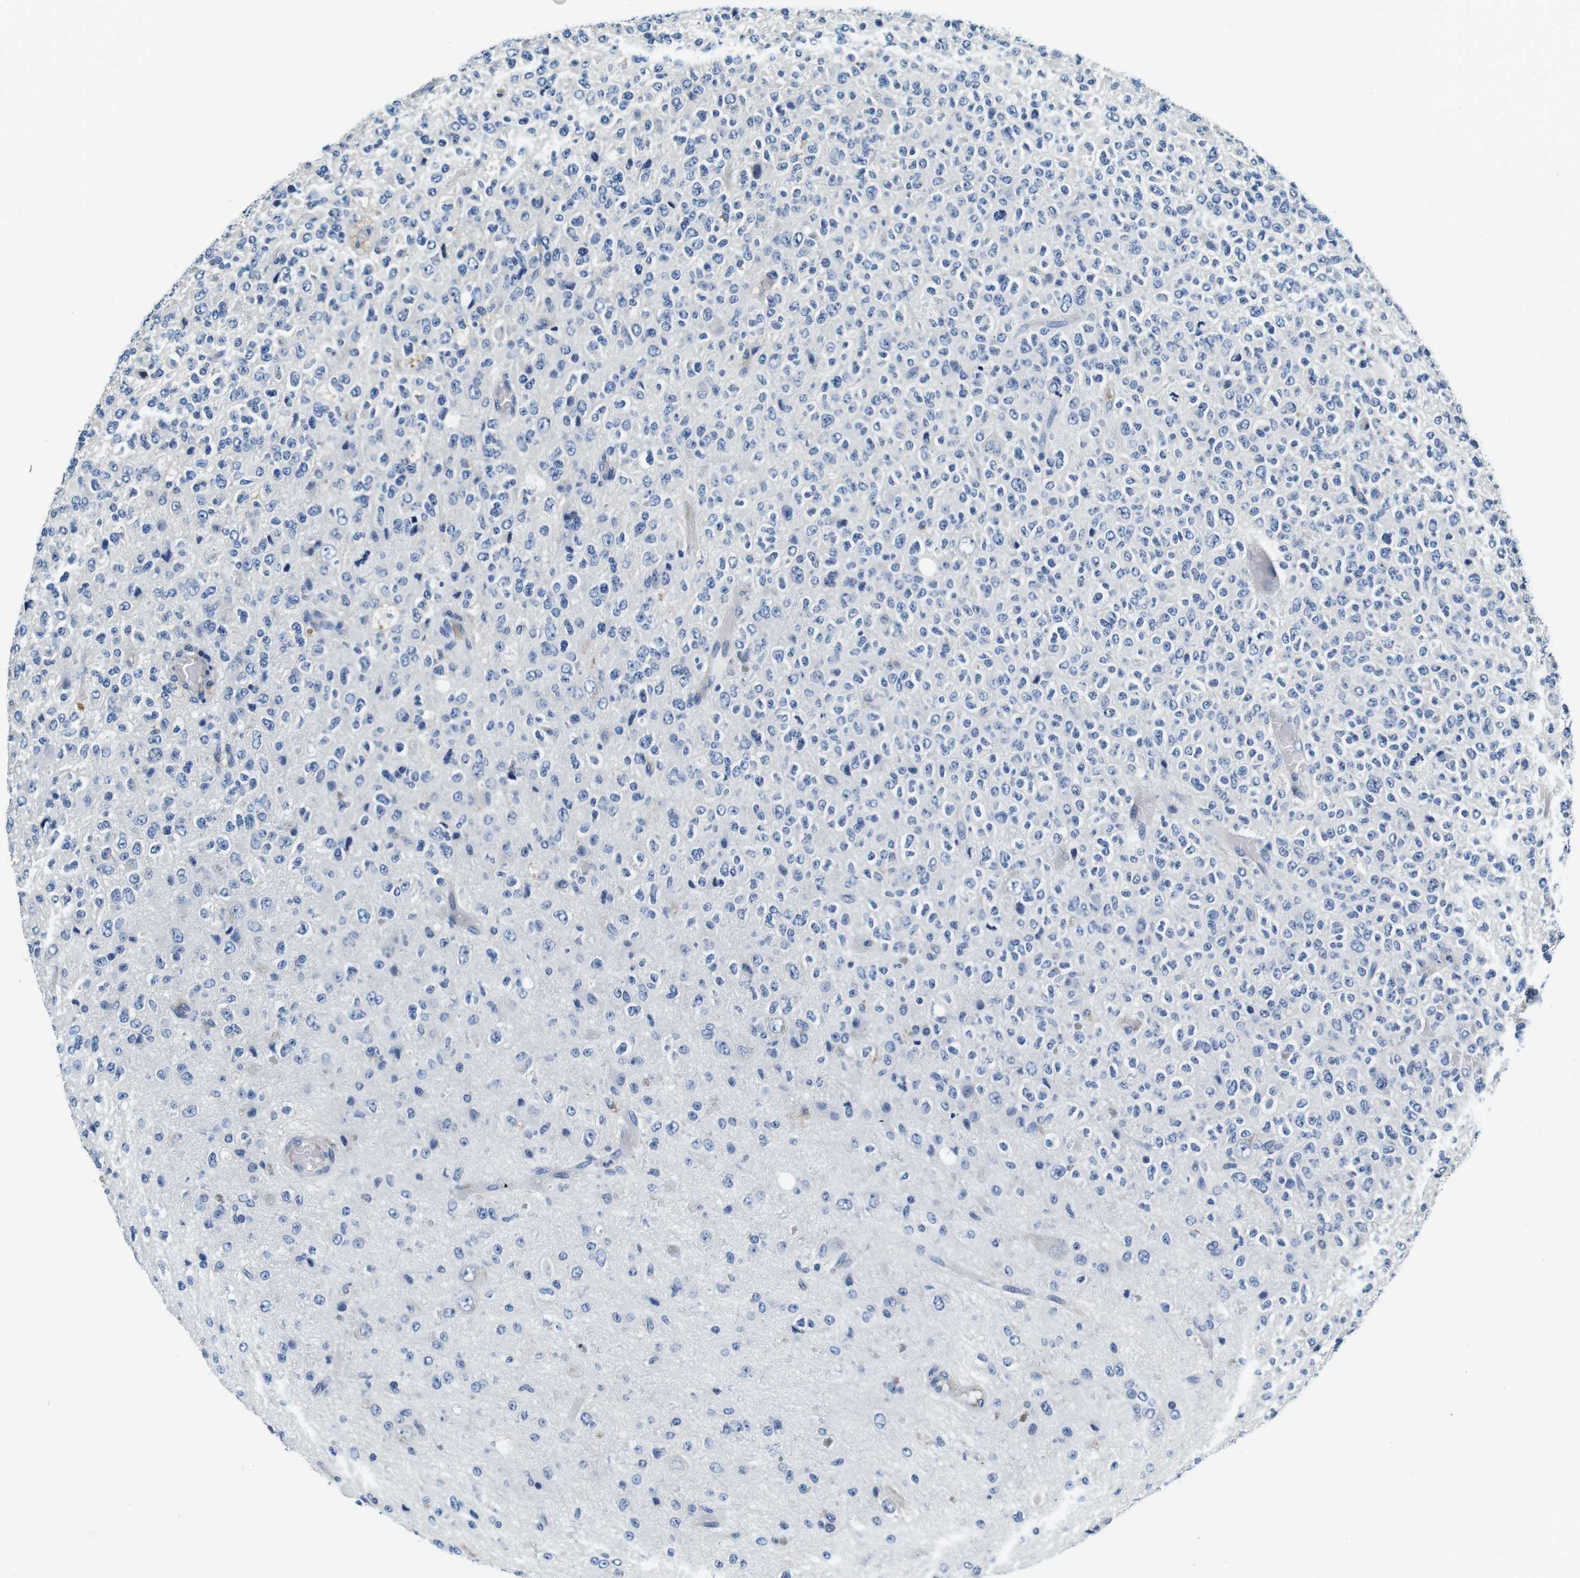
{"staining": {"intensity": "negative", "quantity": "none", "location": "none"}, "tissue": "glioma", "cell_type": "Tumor cells", "image_type": "cancer", "snomed": [{"axis": "morphology", "description": "Glioma, malignant, High grade"}, {"axis": "topography", "description": "pancreas cauda"}], "caption": "An image of high-grade glioma (malignant) stained for a protein displays no brown staining in tumor cells.", "gene": "KCNJ5", "patient": {"sex": "male", "age": 60}}